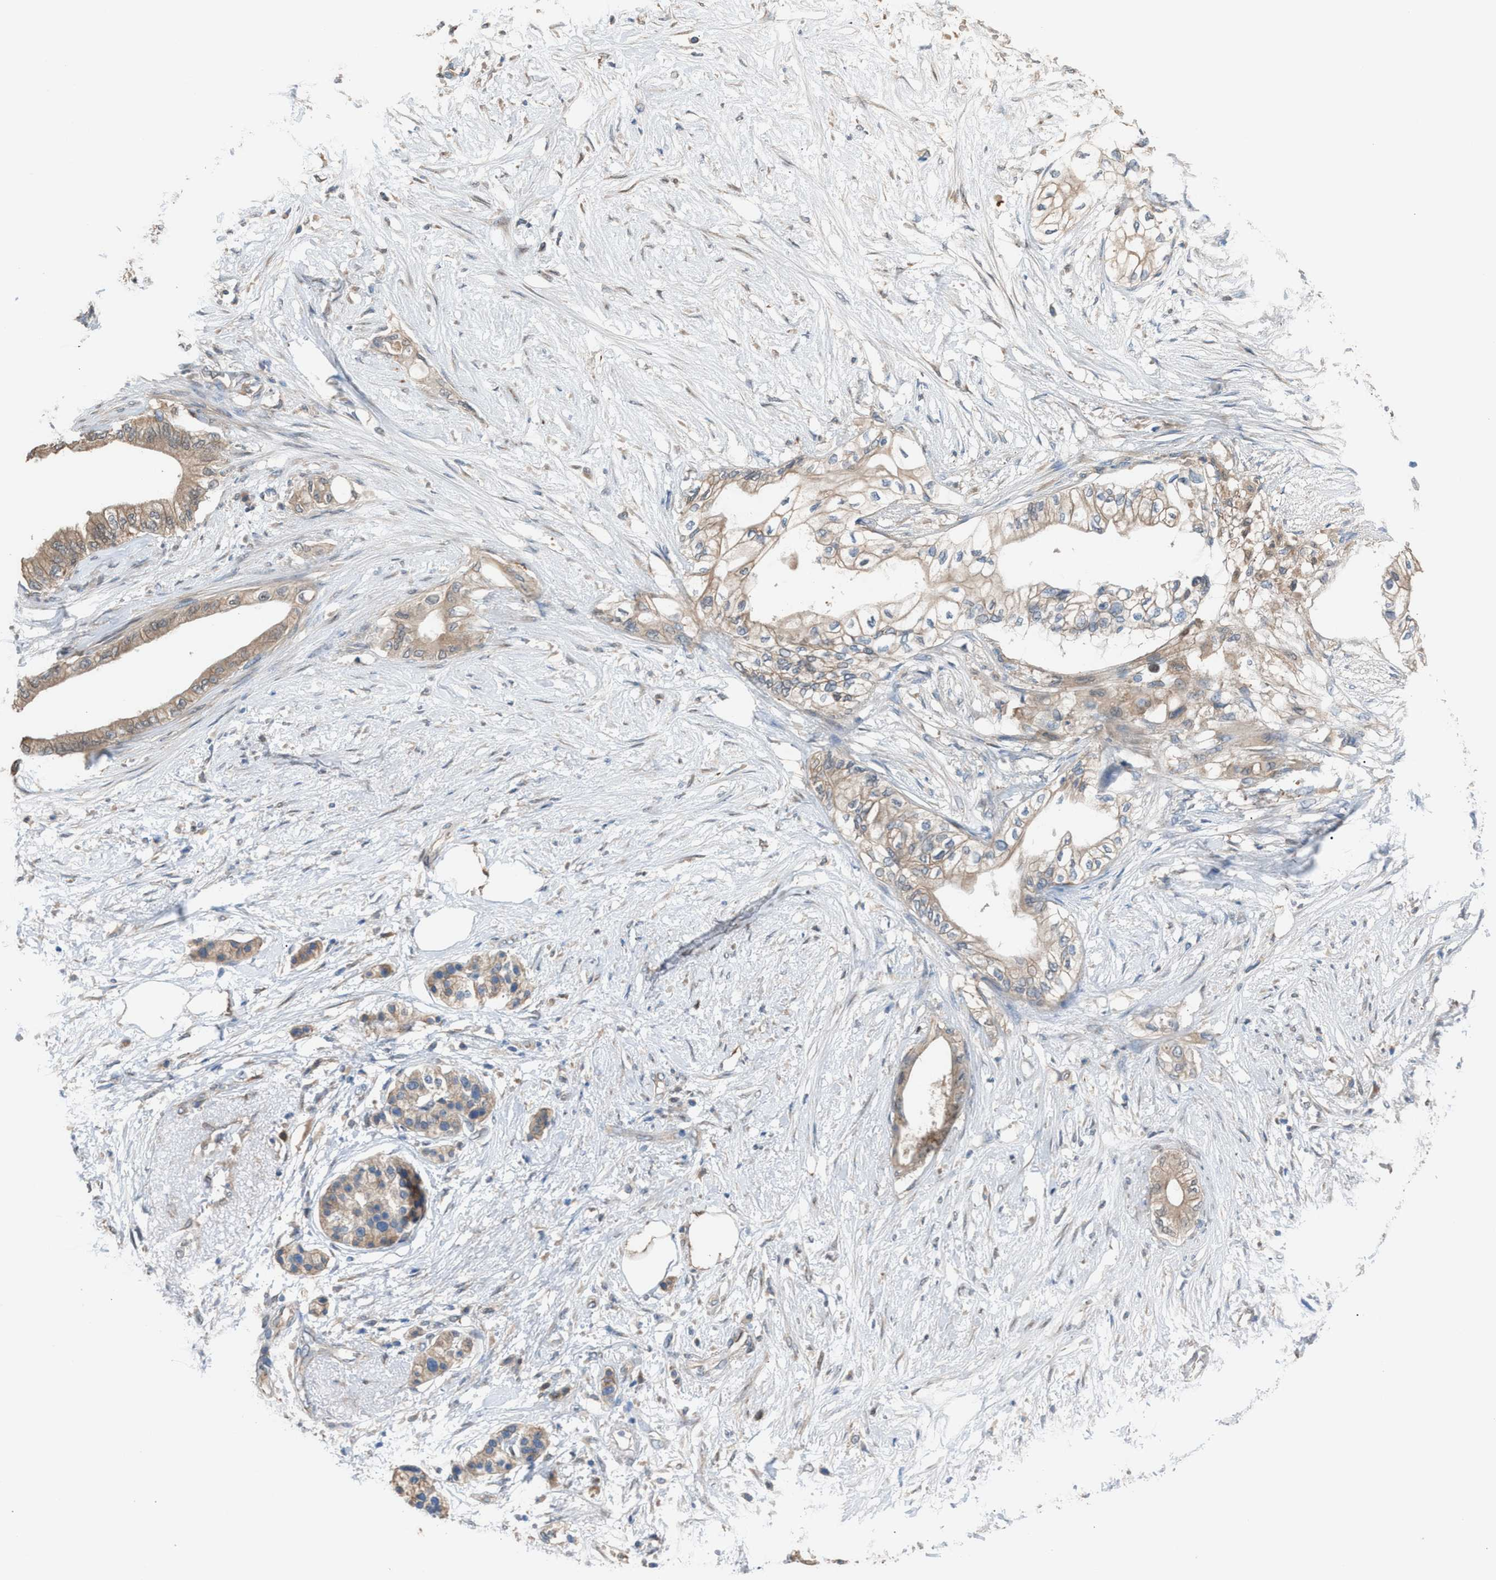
{"staining": {"intensity": "weak", "quantity": ">75%", "location": "cytoplasmic/membranous"}, "tissue": "pancreatic cancer", "cell_type": "Tumor cells", "image_type": "cancer", "snomed": [{"axis": "morphology", "description": "Normal tissue, NOS"}, {"axis": "morphology", "description": "Adenocarcinoma, NOS"}, {"axis": "topography", "description": "Pancreas"}, {"axis": "topography", "description": "Duodenum"}], "caption": "Weak cytoplasmic/membranous staining is present in about >75% of tumor cells in pancreatic adenocarcinoma.", "gene": "NQO2", "patient": {"sex": "female", "age": 60}}